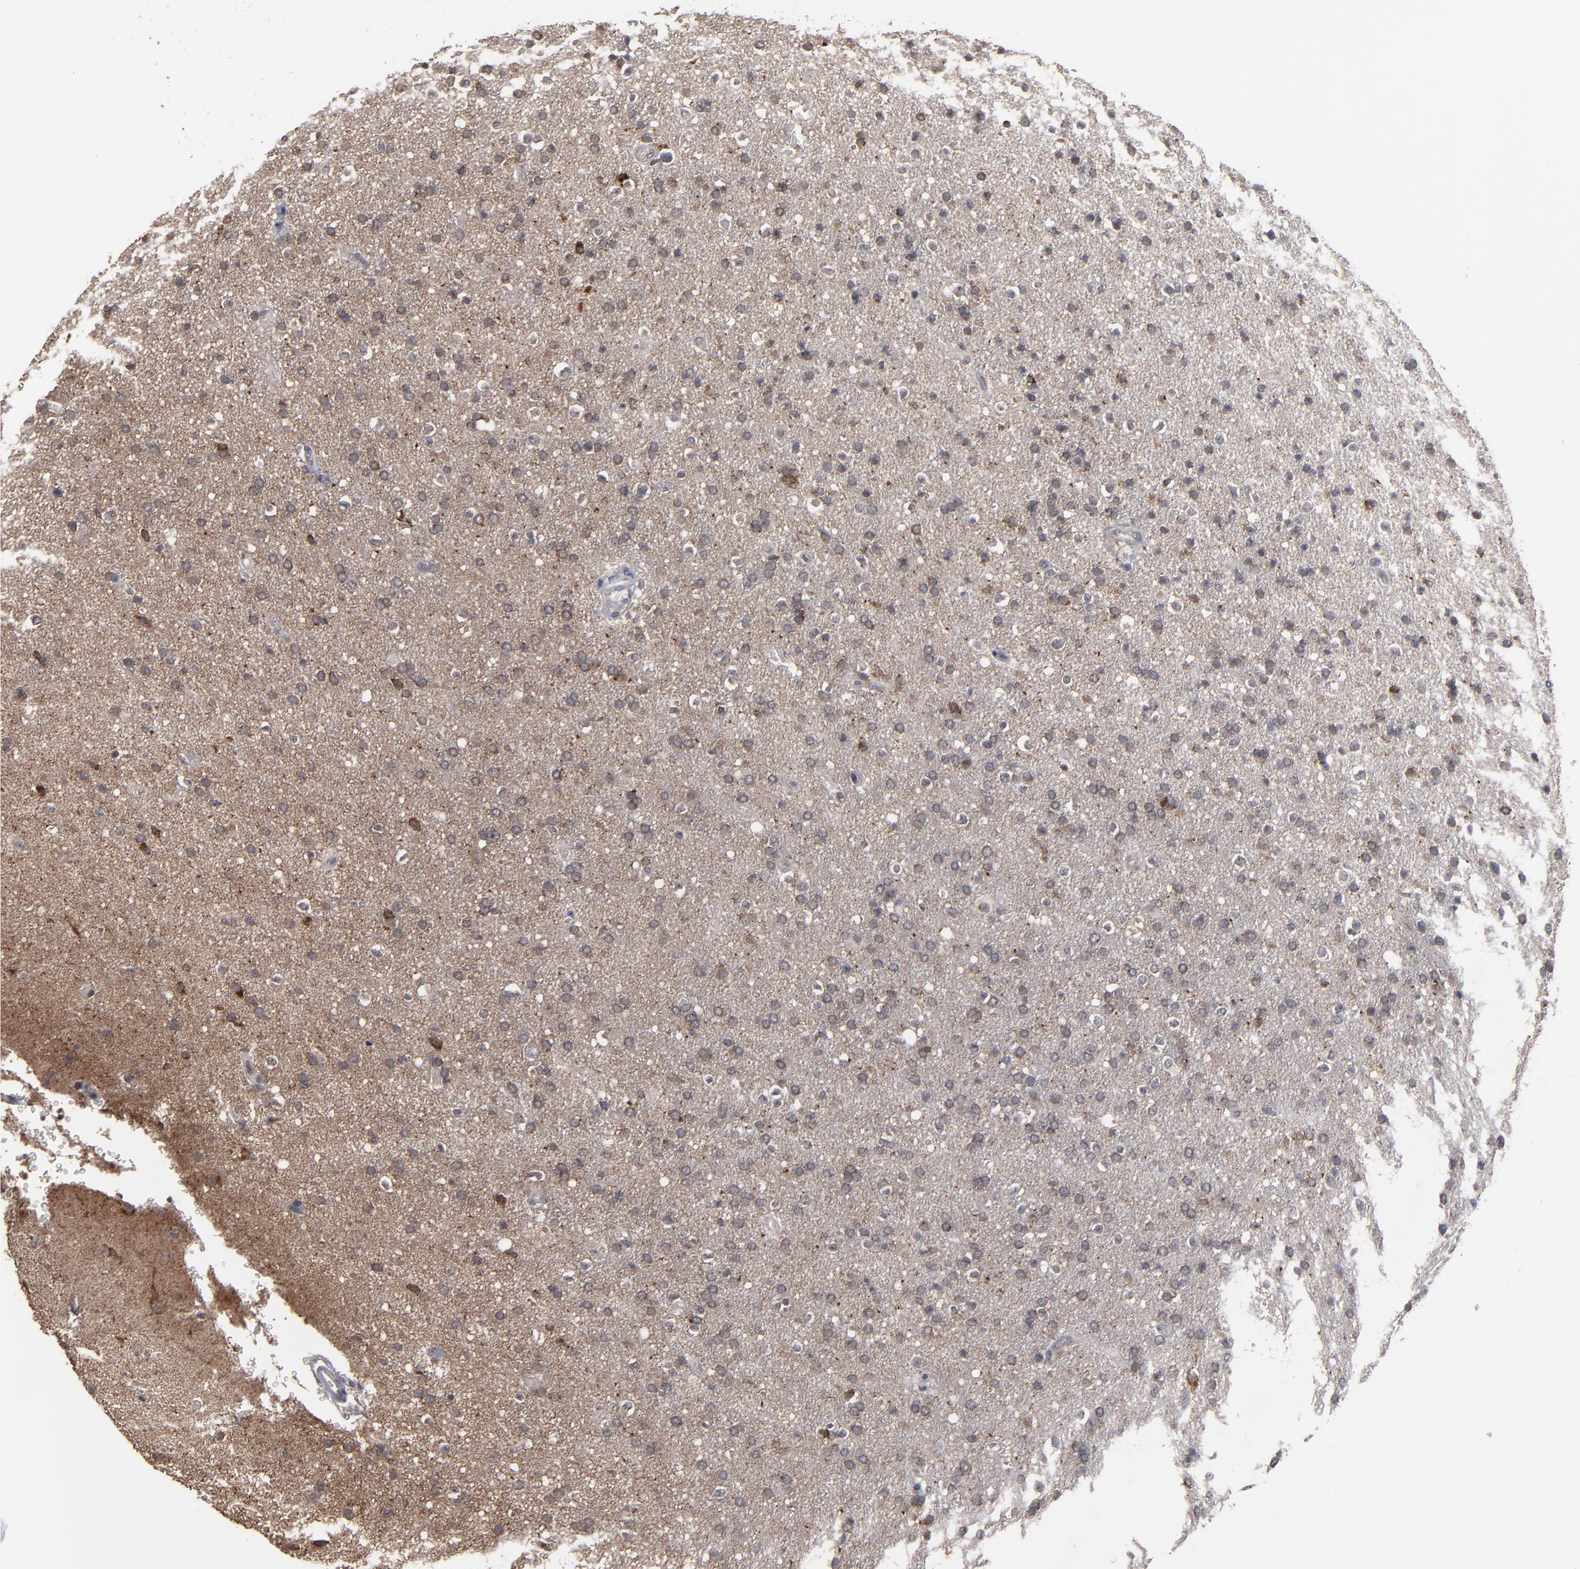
{"staining": {"intensity": "moderate", "quantity": "25%-75%", "location": "cytoplasmic/membranous"}, "tissue": "glioma", "cell_type": "Tumor cells", "image_type": "cancer", "snomed": [{"axis": "morphology", "description": "Glioma, malignant, High grade"}, {"axis": "topography", "description": "Brain"}], "caption": "About 25%-75% of tumor cells in glioma reveal moderate cytoplasmic/membranous protein staining as visualized by brown immunohistochemical staining.", "gene": "SLC22A17", "patient": {"sex": "male", "age": 33}}